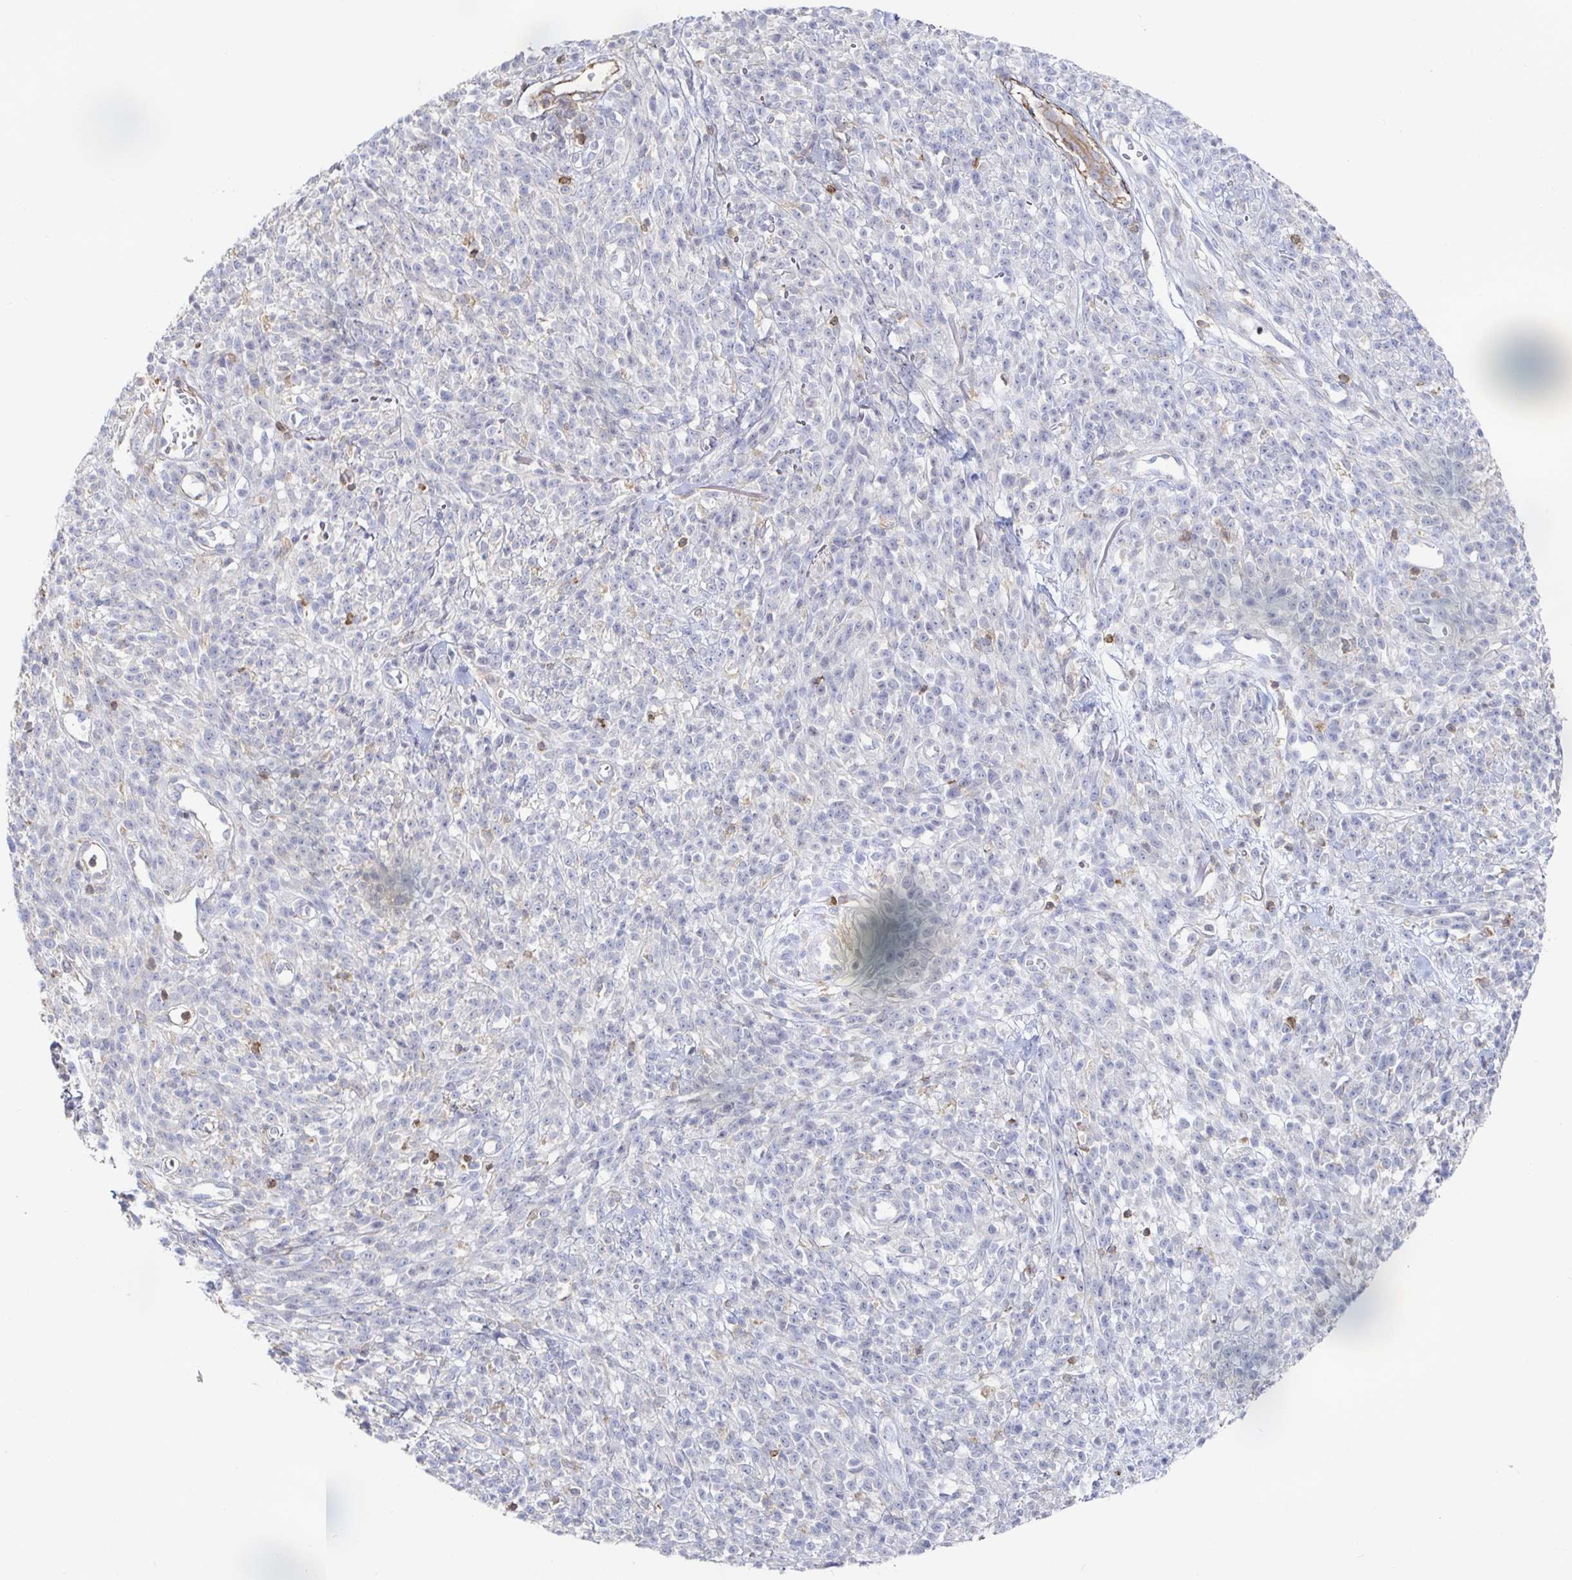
{"staining": {"intensity": "negative", "quantity": "none", "location": "none"}, "tissue": "melanoma", "cell_type": "Tumor cells", "image_type": "cancer", "snomed": [{"axis": "morphology", "description": "Malignant melanoma, NOS"}, {"axis": "topography", "description": "Skin"}, {"axis": "topography", "description": "Skin of trunk"}], "caption": "This is an immunohistochemistry micrograph of melanoma. There is no positivity in tumor cells.", "gene": "PIK3CD", "patient": {"sex": "male", "age": 74}}